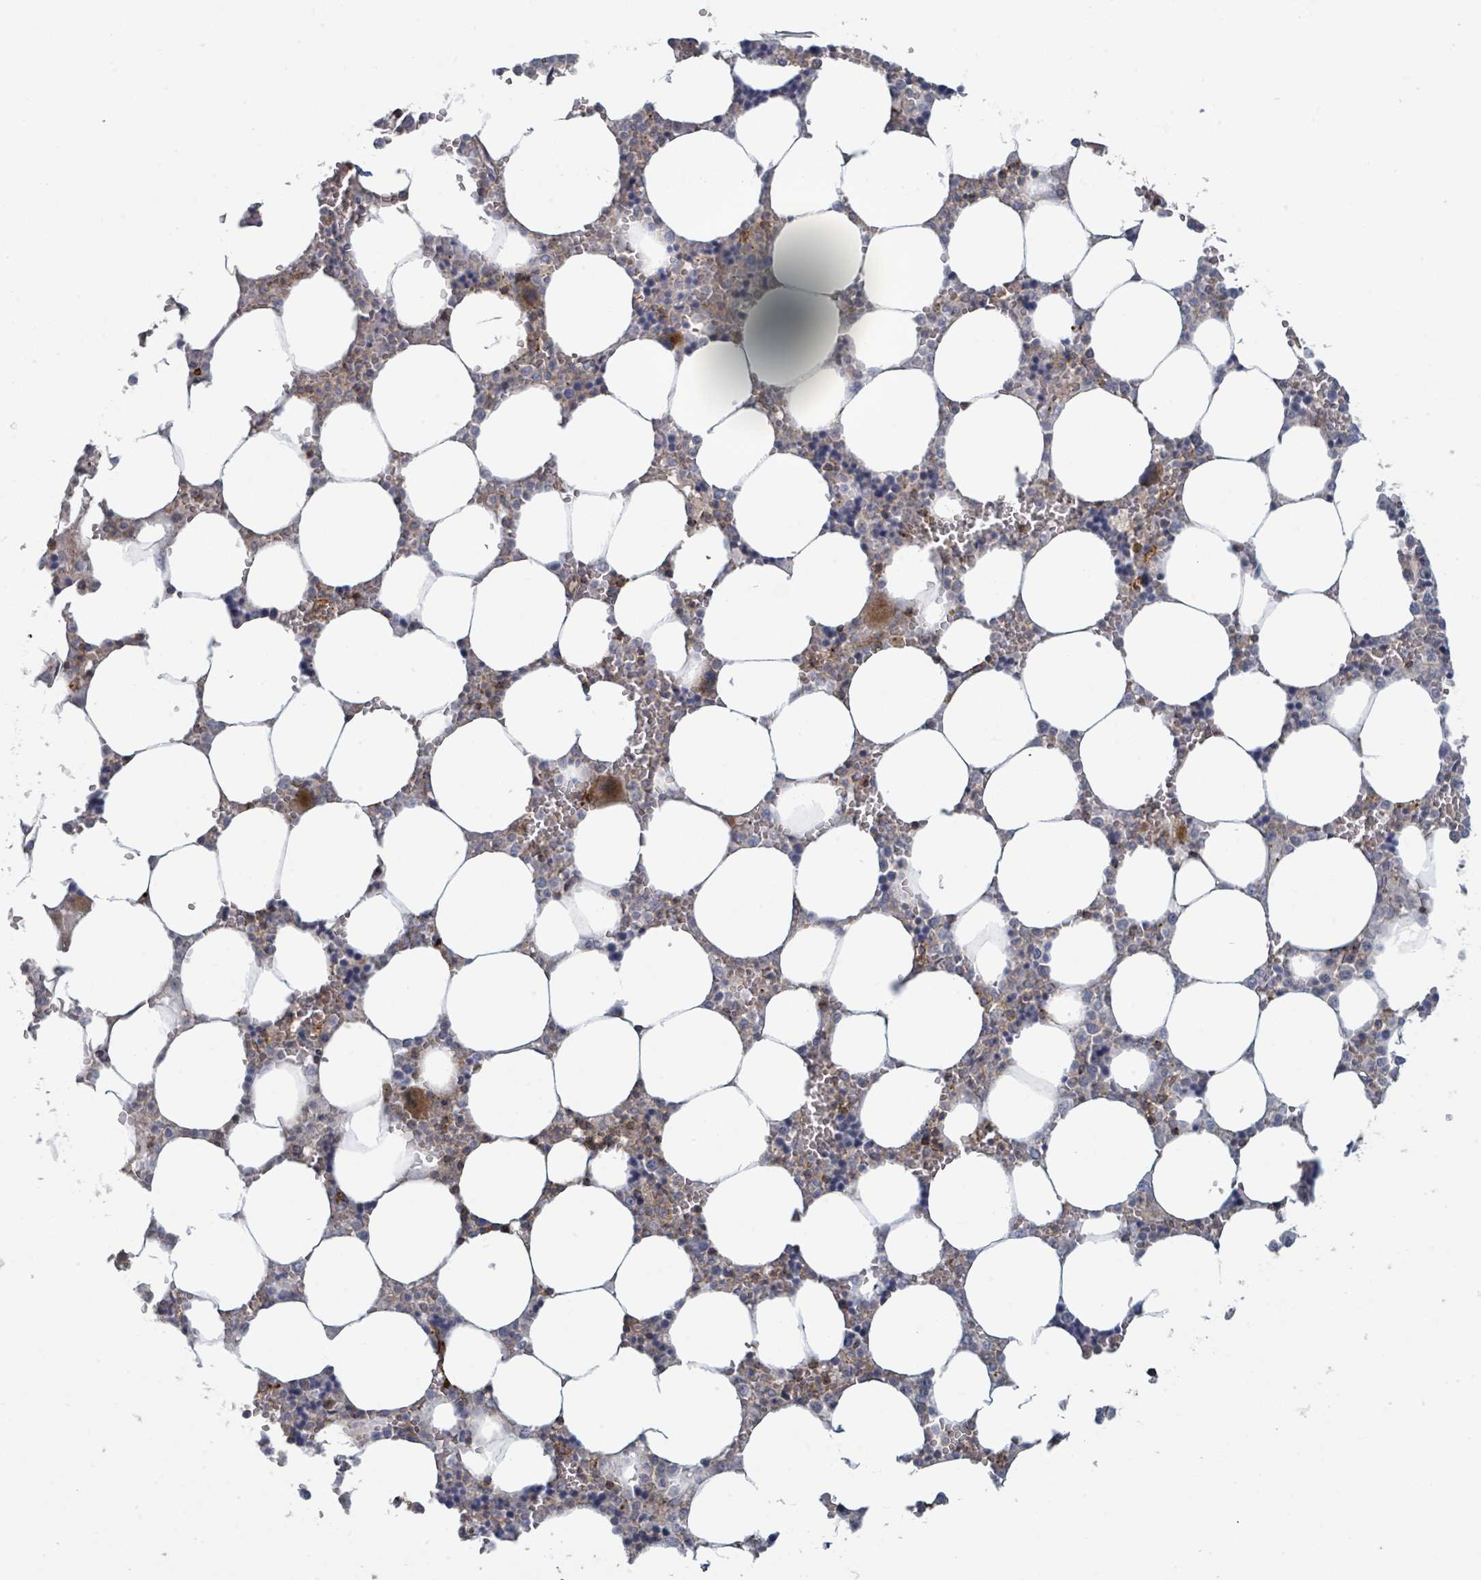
{"staining": {"intensity": "moderate", "quantity": "<25%", "location": "cytoplasmic/membranous"}, "tissue": "bone marrow", "cell_type": "Hematopoietic cells", "image_type": "normal", "snomed": [{"axis": "morphology", "description": "Normal tissue, NOS"}, {"axis": "topography", "description": "Bone marrow"}], "caption": "Immunohistochemistry histopathology image of unremarkable human bone marrow stained for a protein (brown), which demonstrates low levels of moderate cytoplasmic/membranous staining in about <25% of hematopoietic cells.", "gene": "TNFRSF14", "patient": {"sex": "male", "age": 64}}